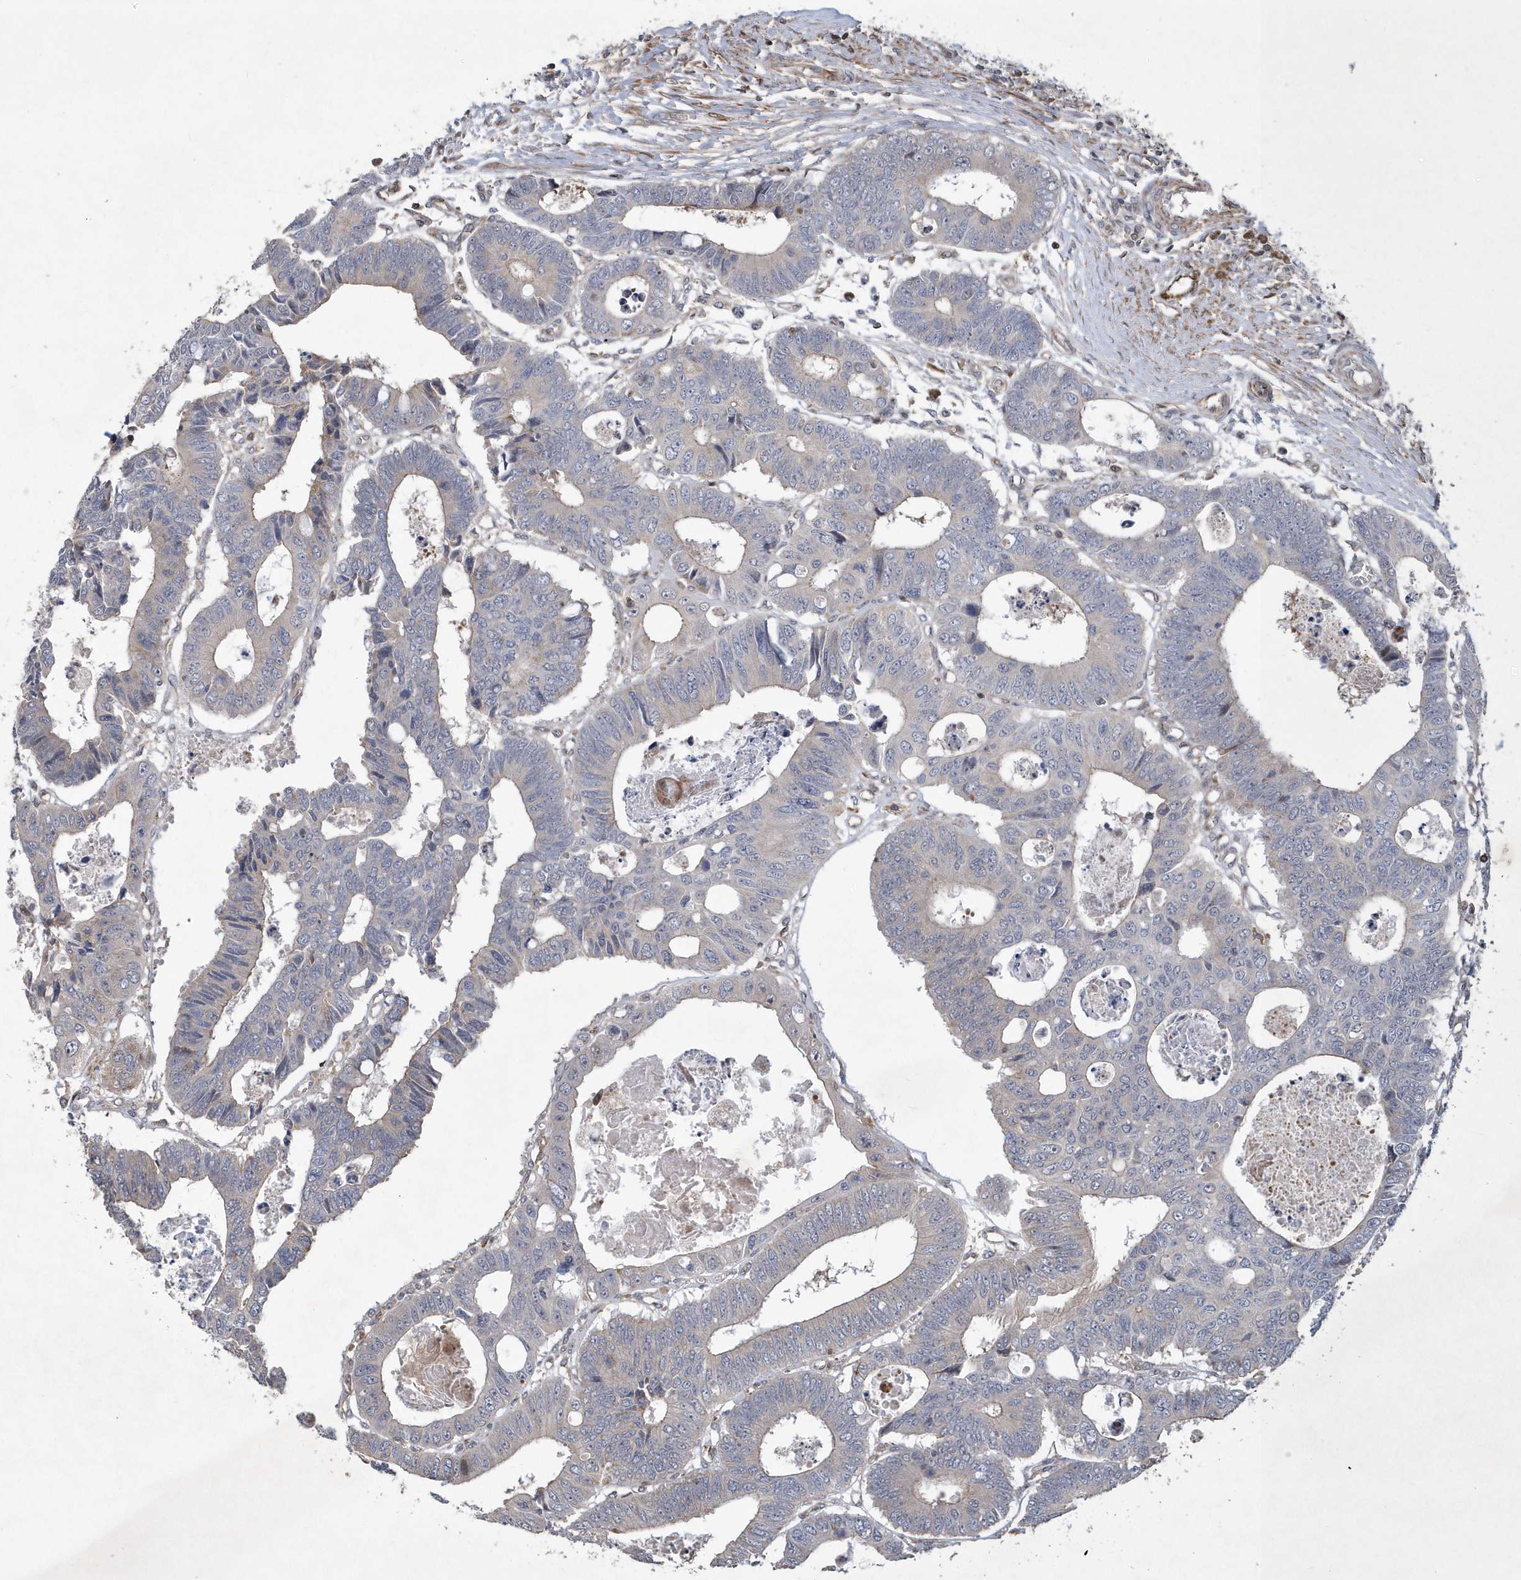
{"staining": {"intensity": "weak", "quantity": "<25%", "location": "cytoplasmic/membranous"}, "tissue": "colorectal cancer", "cell_type": "Tumor cells", "image_type": "cancer", "snomed": [{"axis": "morphology", "description": "Adenocarcinoma, NOS"}, {"axis": "topography", "description": "Rectum"}], "caption": "Human colorectal cancer (adenocarcinoma) stained for a protein using IHC shows no positivity in tumor cells.", "gene": "N4BP2", "patient": {"sex": "male", "age": 84}}